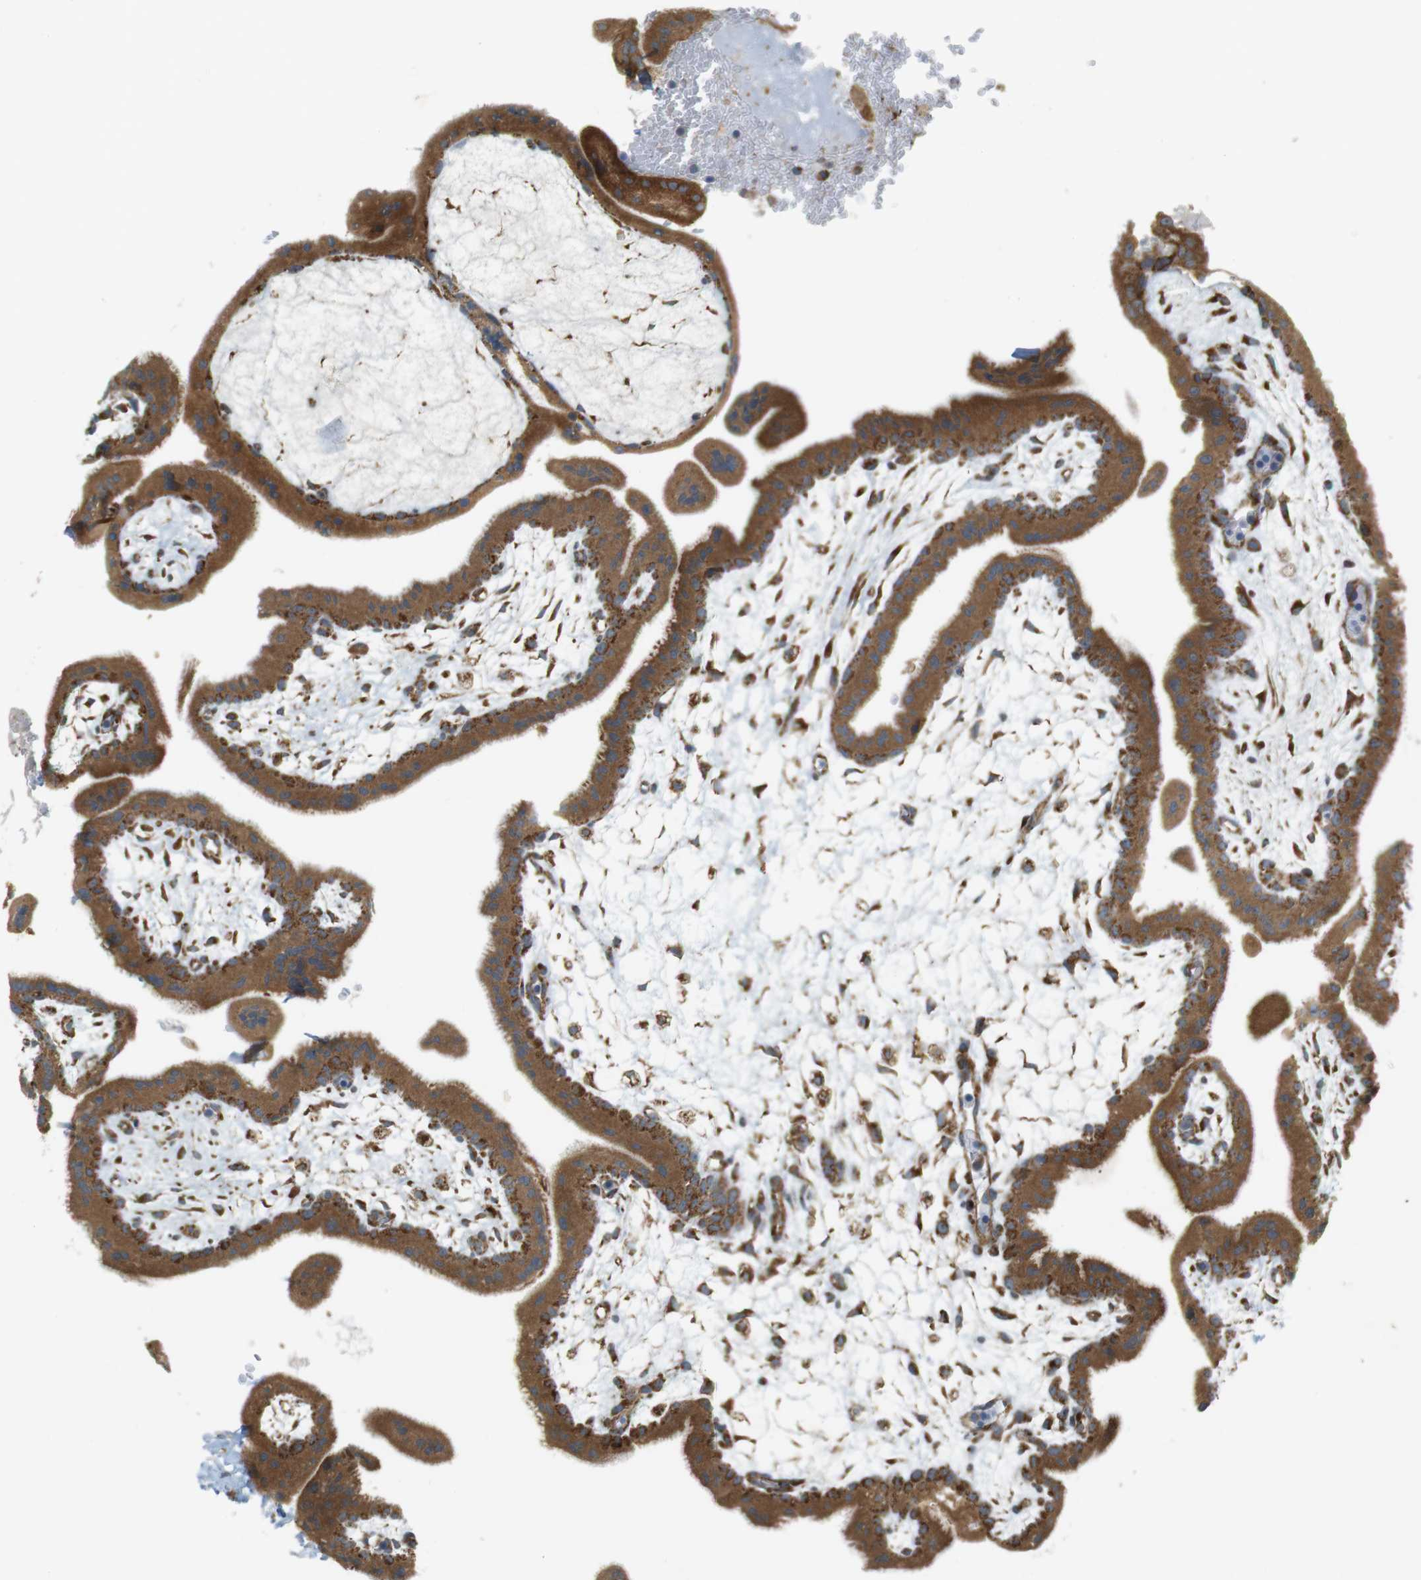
{"staining": {"intensity": "moderate", "quantity": ">75%", "location": "cytoplasmic/membranous"}, "tissue": "placenta", "cell_type": "Trophoblastic cells", "image_type": "normal", "snomed": [{"axis": "morphology", "description": "Normal tissue, NOS"}, {"axis": "topography", "description": "Placenta"}], "caption": "The immunohistochemical stain highlights moderate cytoplasmic/membranous staining in trophoblastic cells of unremarkable placenta.", "gene": "SLC41A1", "patient": {"sex": "female", "age": 35}}